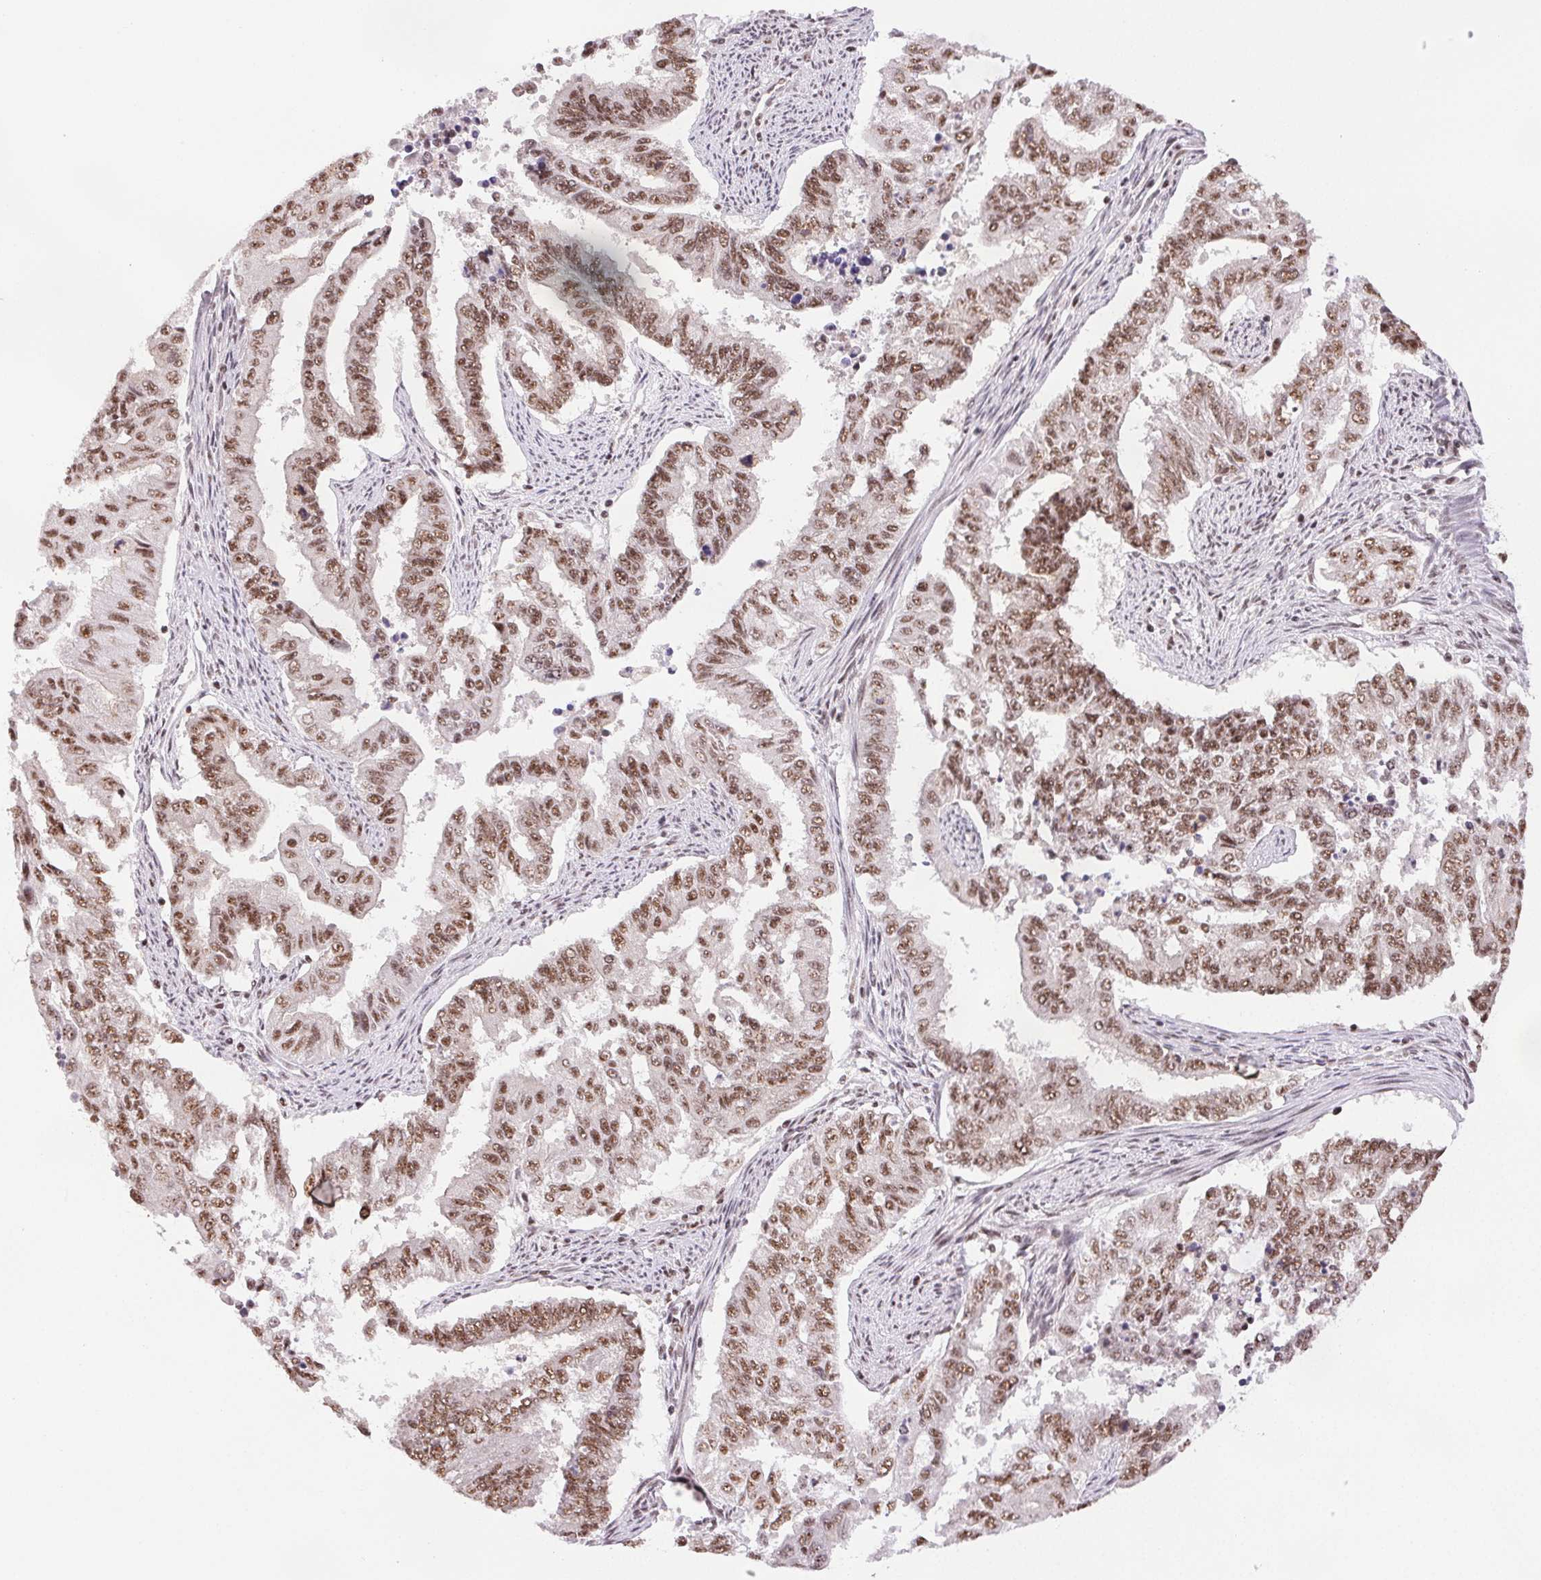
{"staining": {"intensity": "moderate", "quantity": ">75%", "location": "nuclear"}, "tissue": "endometrial cancer", "cell_type": "Tumor cells", "image_type": "cancer", "snomed": [{"axis": "morphology", "description": "Adenocarcinoma, NOS"}, {"axis": "topography", "description": "Uterus"}], "caption": "This is a histology image of immunohistochemistry (IHC) staining of endometrial cancer, which shows moderate staining in the nuclear of tumor cells.", "gene": "IK", "patient": {"sex": "female", "age": 59}}